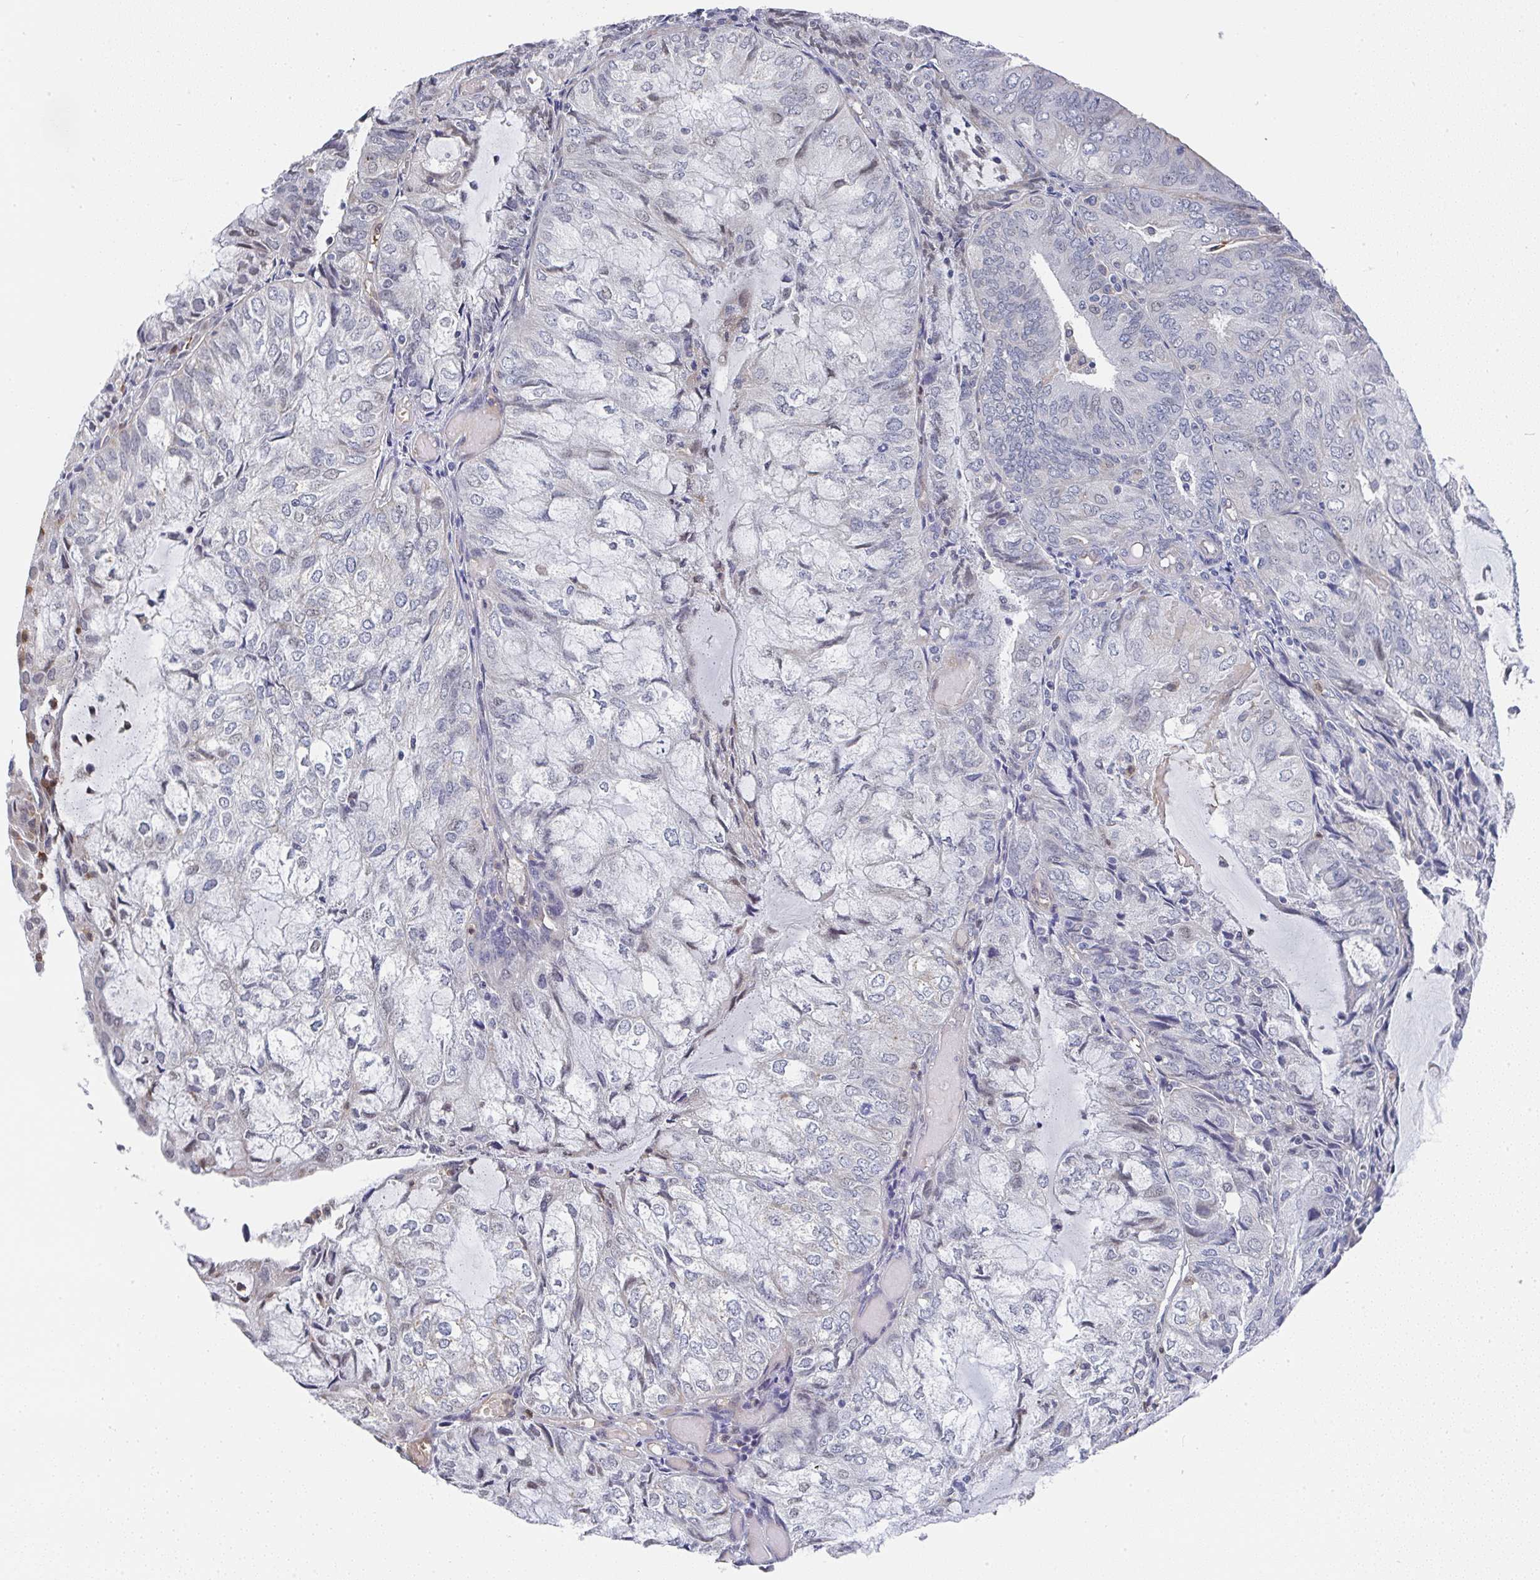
{"staining": {"intensity": "negative", "quantity": "none", "location": "none"}, "tissue": "endometrial cancer", "cell_type": "Tumor cells", "image_type": "cancer", "snomed": [{"axis": "morphology", "description": "Adenocarcinoma, NOS"}, {"axis": "topography", "description": "Endometrium"}], "caption": "DAB (3,3'-diaminobenzidine) immunohistochemical staining of human endometrial adenocarcinoma shows no significant positivity in tumor cells.", "gene": "NCF1", "patient": {"sex": "female", "age": 81}}